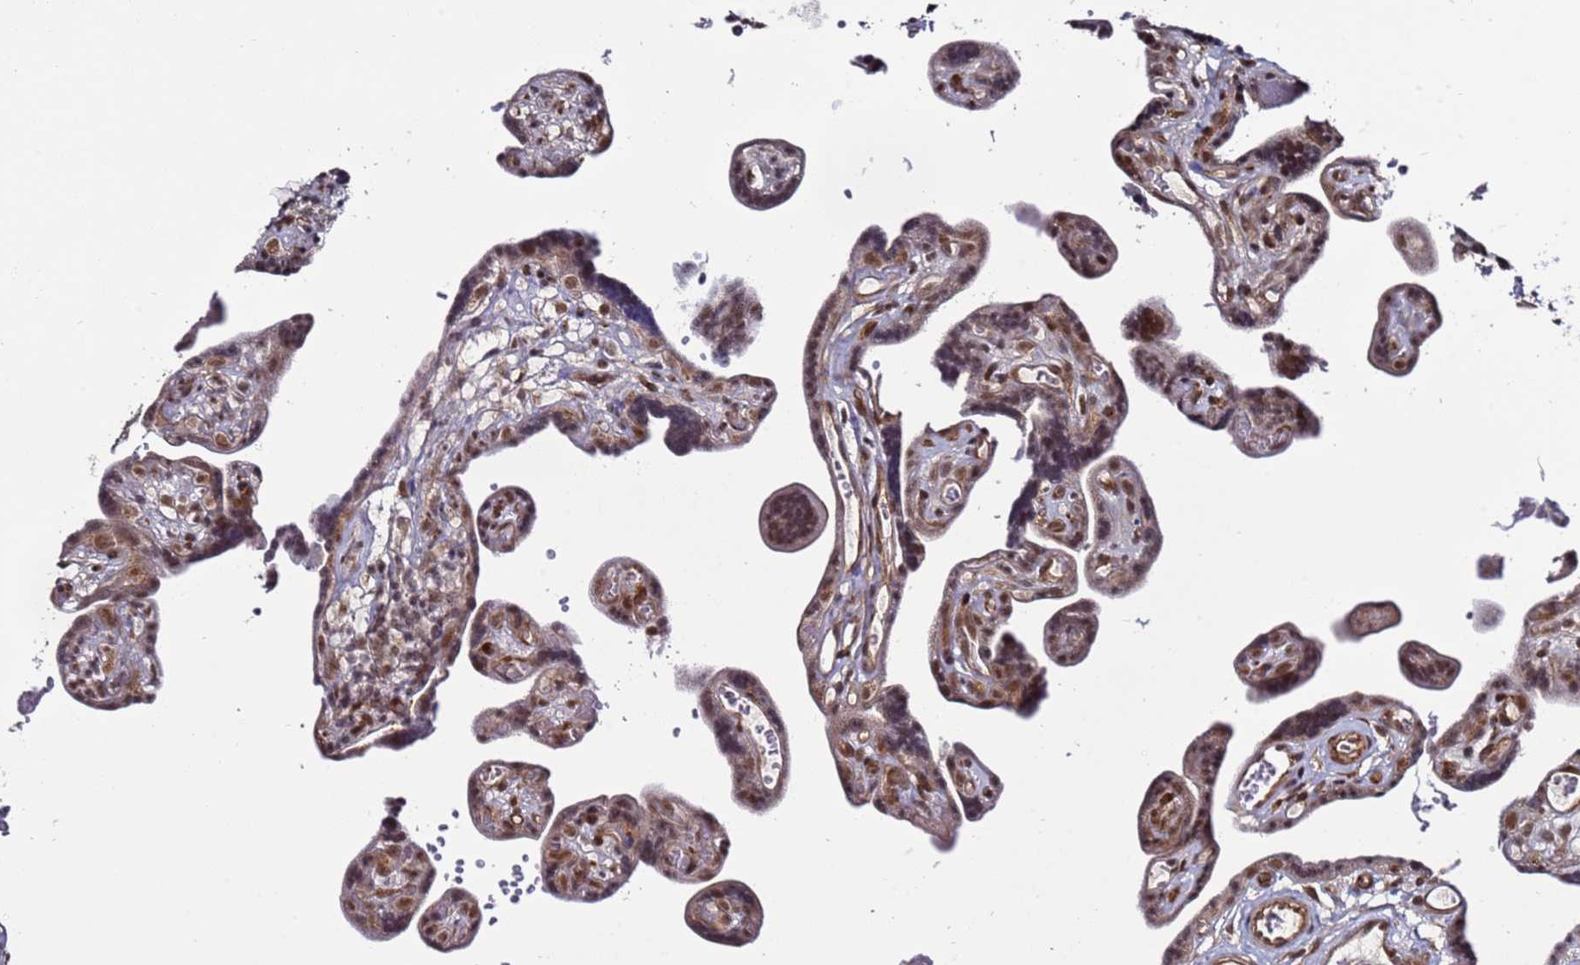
{"staining": {"intensity": "strong", "quantity": ">75%", "location": "cytoplasmic/membranous,nuclear"}, "tissue": "placenta", "cell_type": "Decidual cells", "image_type": "normal", "snomed": [{"axis": "morphology", "description": "Normal tissue, NOS"}, {"axis": "topography", "description": "Placenta"}], "caption": "Immunohistochemistry of benign human placenta reveals high levels of strong cytoplasmic/membranous,nuclear expression in approximately >75% of decidual cells.", "gene": "POLR2D", "patient": {"sex": "female", "age": 30}}